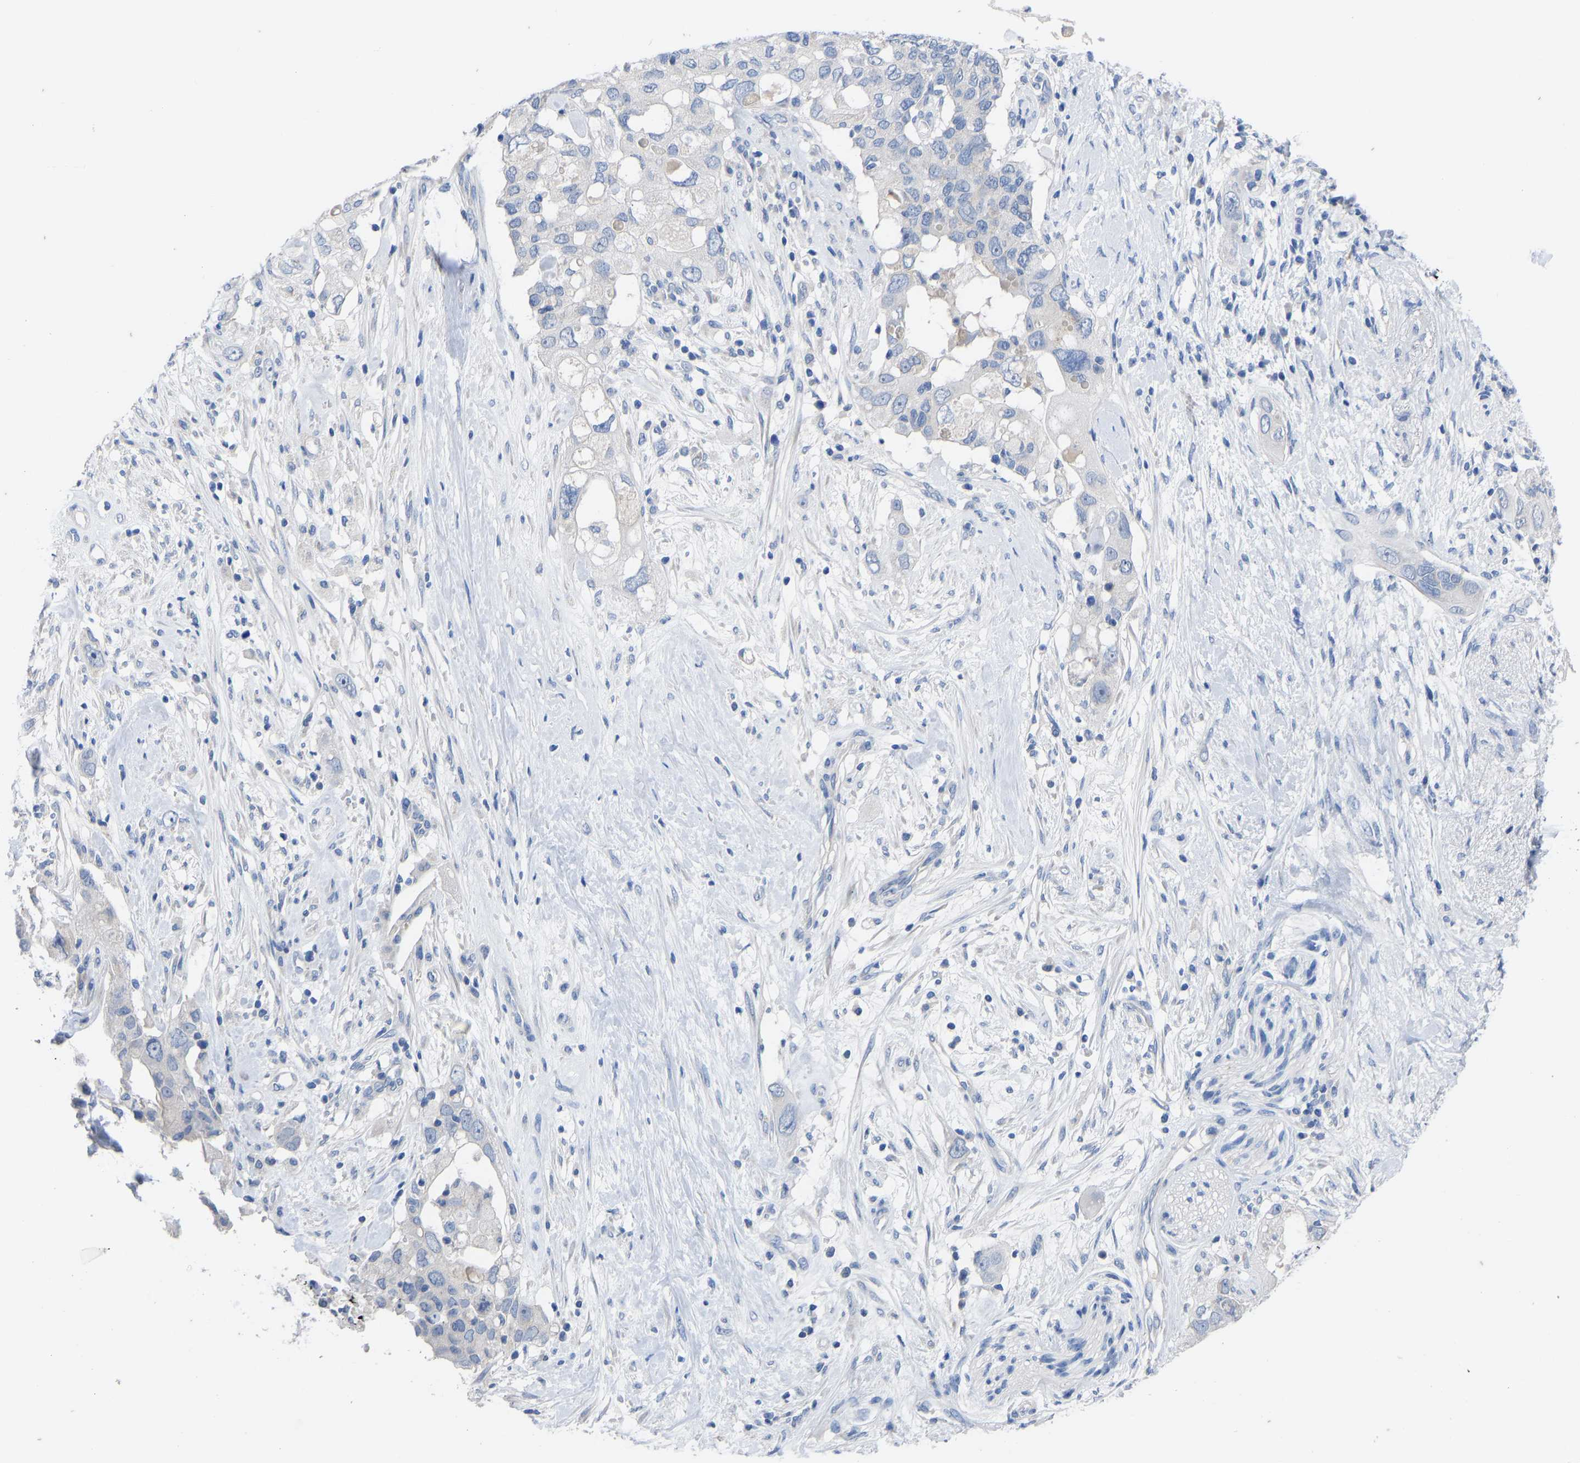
{"staining": {"intensity": "negative", "quantity": "none", "location": "none"}, "tissue": "pancreatic cancer", "cell_type": "Tumor cells", "image_type": "cancer", "snomed": [{"axis": "morphology", "description": "Adenocarcinoma, NOS"}, {"axis": "topography", "description": "Pancreas"}], "caption": "Tumor cells are negative for brown protein staining in adenocarcinoma (pancreatic).", "gene": "OLIG2", "patient": {"sex": "female", "age": 56}}